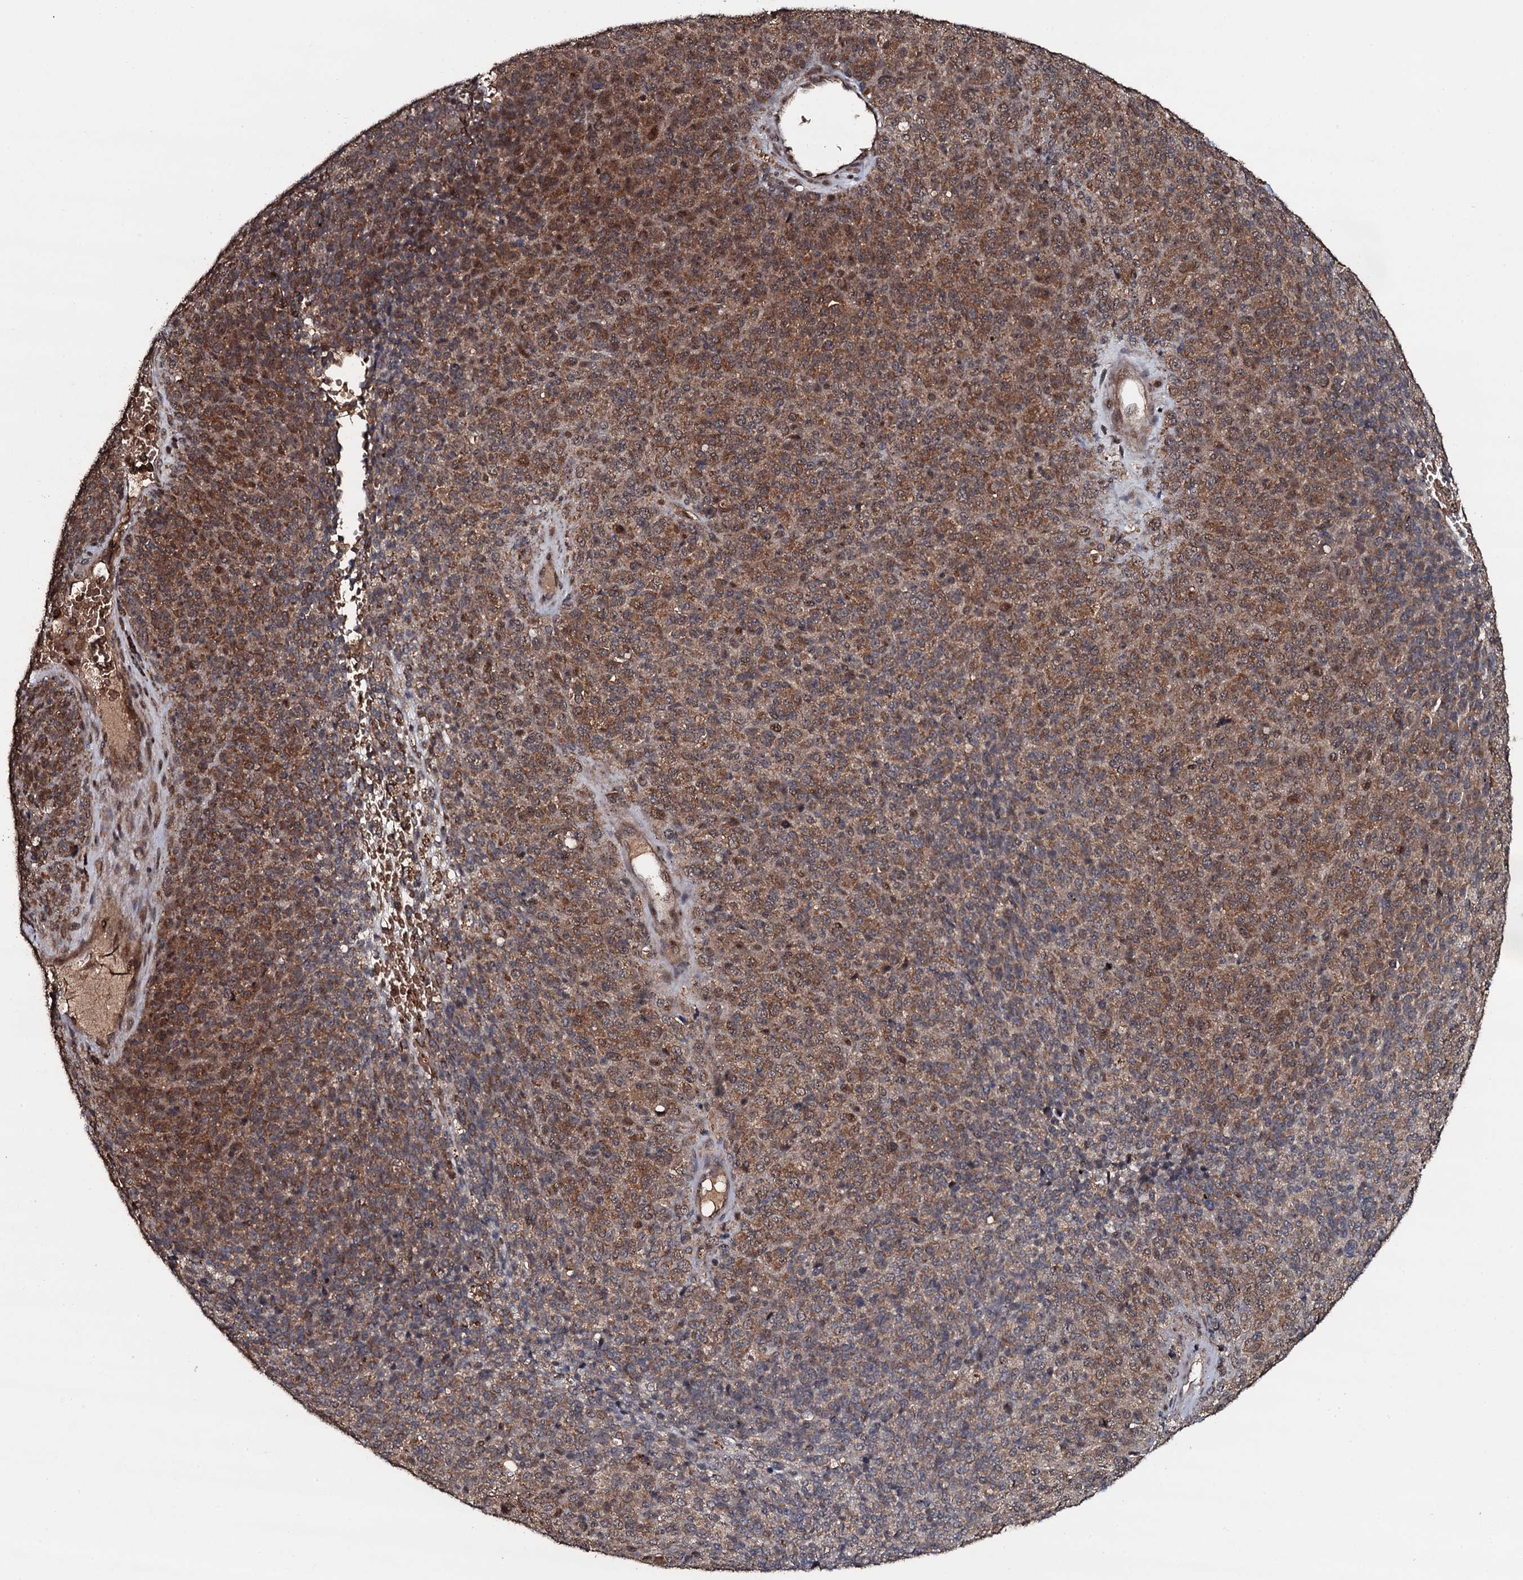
{"staining": {"intensity": "moderate", "quantity": ">75%", "location": "cytoplasmic/membranous,nuclear"}, "tissue": "melanoma", "cell_type": "Tumor cells", "image_type": "cancer", "snomed": [{"axis": "morphology", "description": "Malignant melanoma, Metastatic site"}, {"axis": "topography", "description": "Brain"}], "caption": "Approximately >75% of tumor cells in human melanoma exhibit moderate cytoplasmic/membranous and nuclear protein positivity as visualized by brown immunohistochemical staining.", "gene": "ADGRG3", "patient": {"sex": "female", "age": 56}}